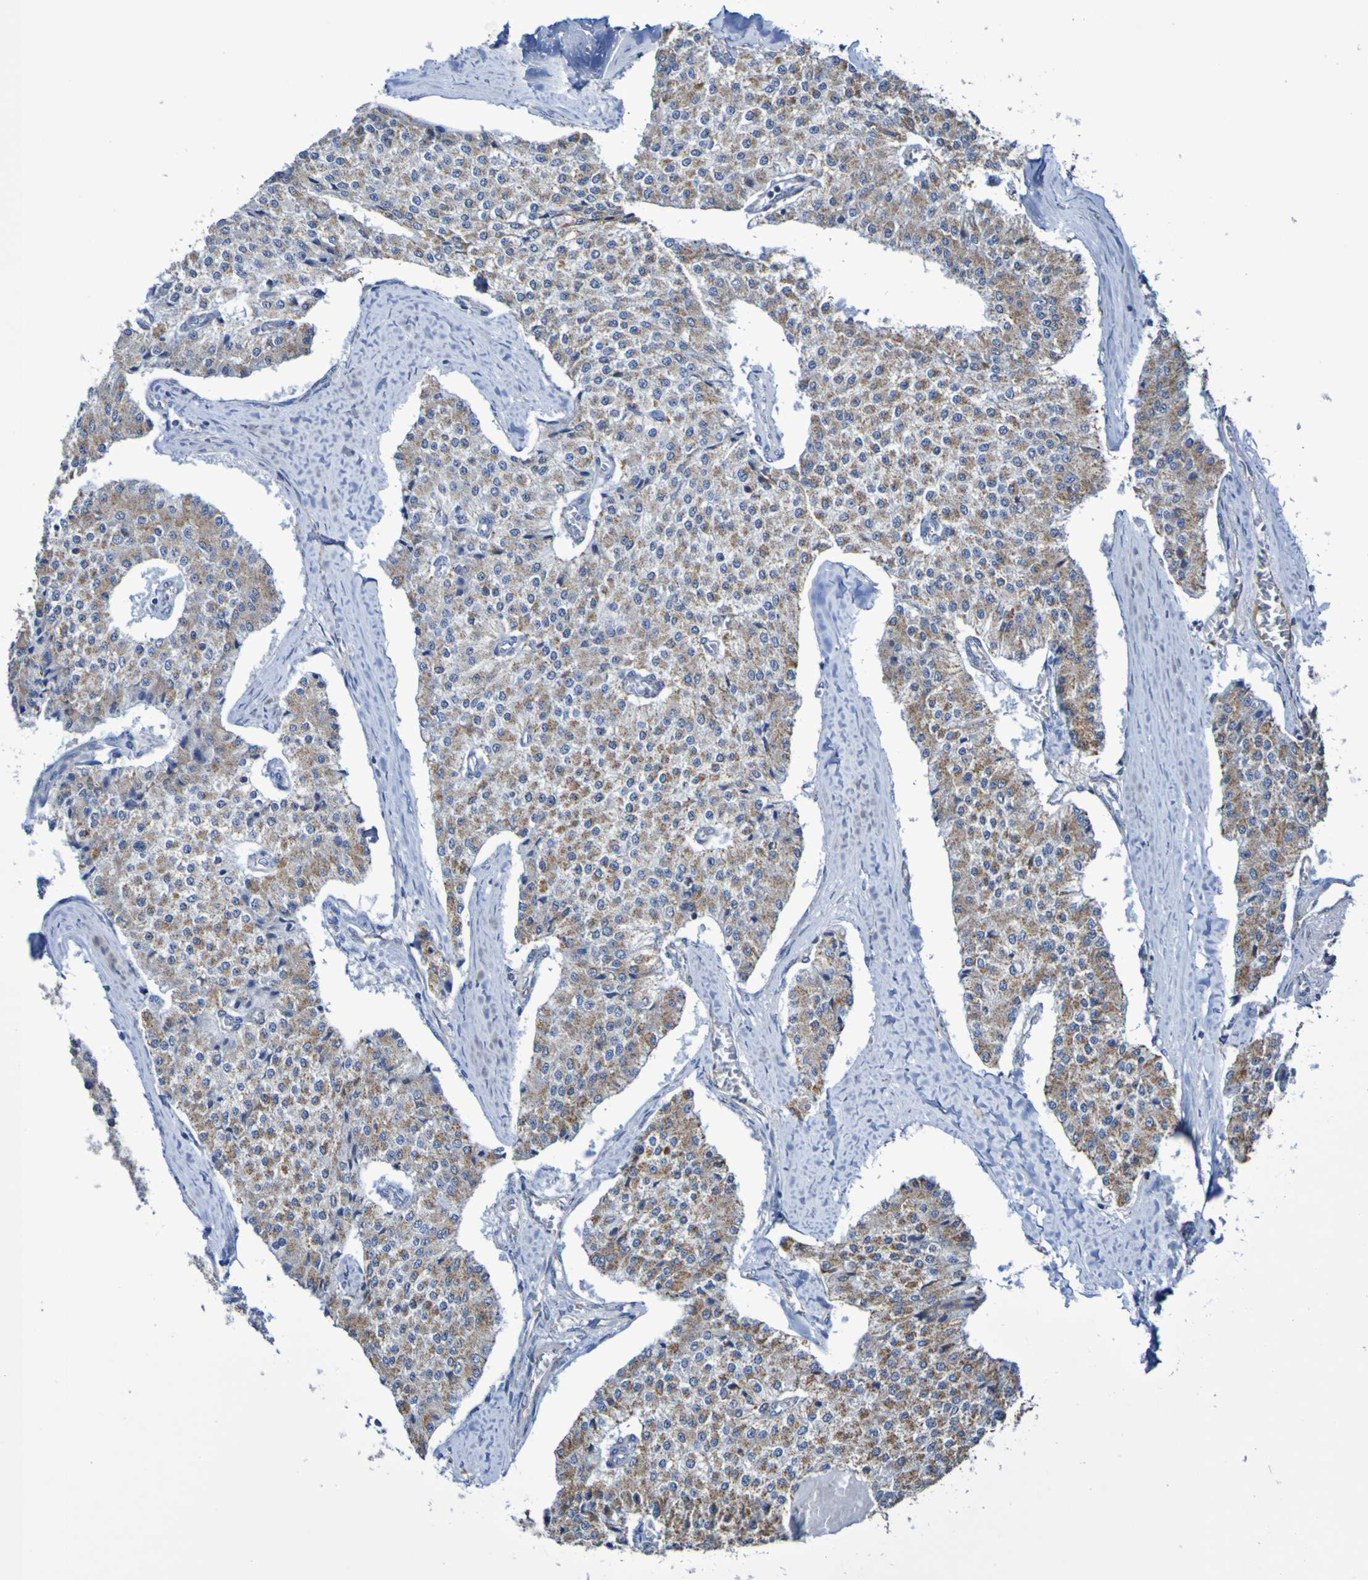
{"staining": {"intensity": "moderate", "quantity": ">75%", "location": "cytoplasmic/membranous"}, "tissue": "carcinoid", "cell_type": "Tumor cells", "image_type": "cancer", "snomed": [{"axis": "morphology", "description": "Carcinoid, malignant, NOS"}, {"axis": "topography", "description": "Colon"}], "caption": "This histopathology image exhibits carcinoid stained with immunohistochemistry to label a protein in brown. The cytoplasmic/membranous of tumor cells show moderate positivity for the protein. Nuclei are counter-stained blue.", "gene": "CNTN2", "patient": {"sex": "female", "age": 52}}